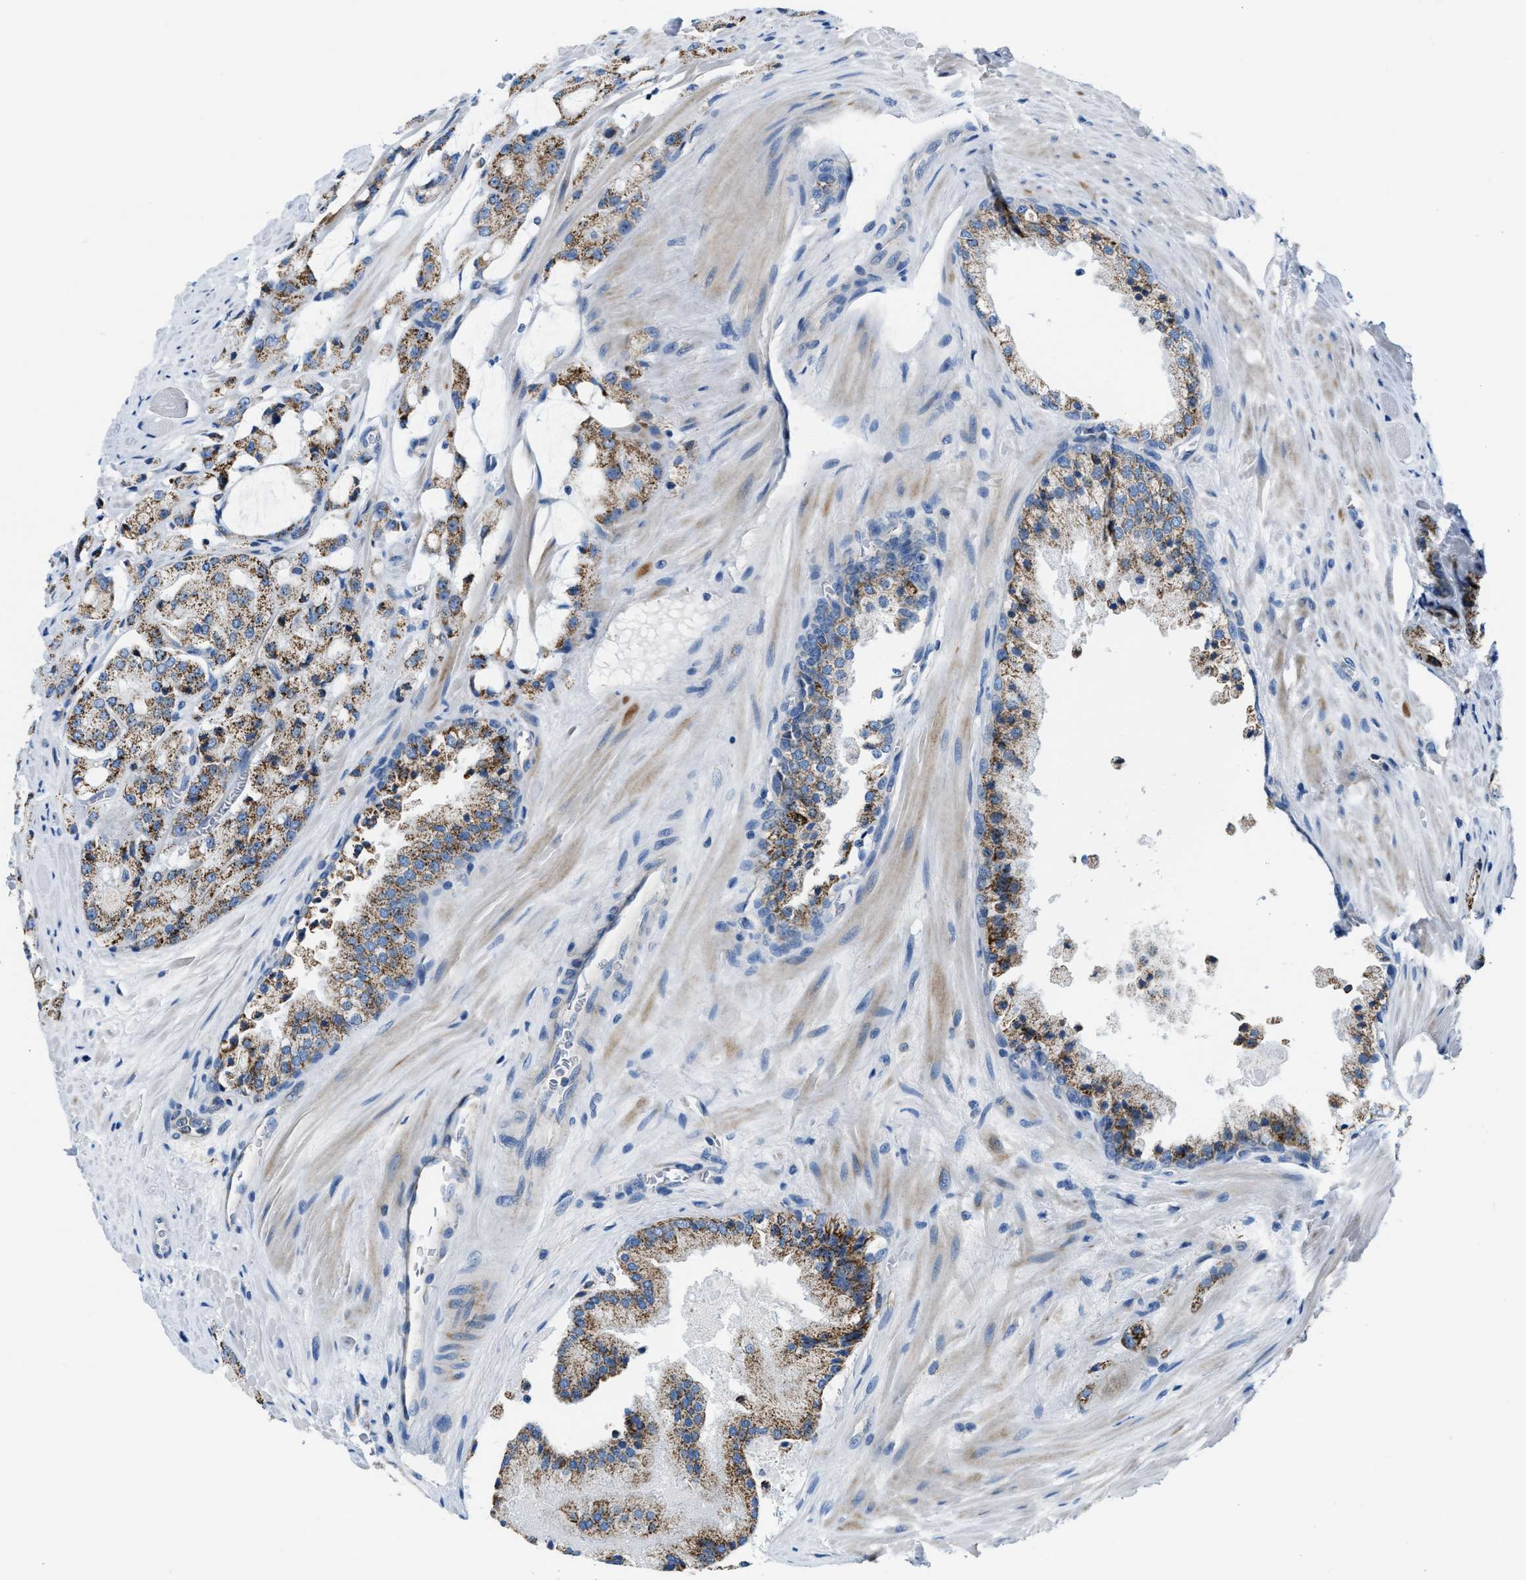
{"staining": {"intensity": "moderate", "quantity": ">75%", "location": "cytoplasmic/membranous"}, "tissue": "prostate cancer", "cell_type": "Tumor cells", "image_type": "cancer", "snomed": [{"axis": "morphology", "description": "Adenocarcinoma, High grade"}, {"axis": "topography", "description": "Prostate"}], "caption": "Protein staining displays moderate cytoplasmic/membranous staining in approximately >75% of tumor cells in prostate cancer. Using DAB (3,3'-diaminobenzidine) (brown) and hematoxylin (blue) stains, captured at high magnification using brightfield microscopy.", "gene": "JADE1", "patient": {"sex": "male", "age": 65}}